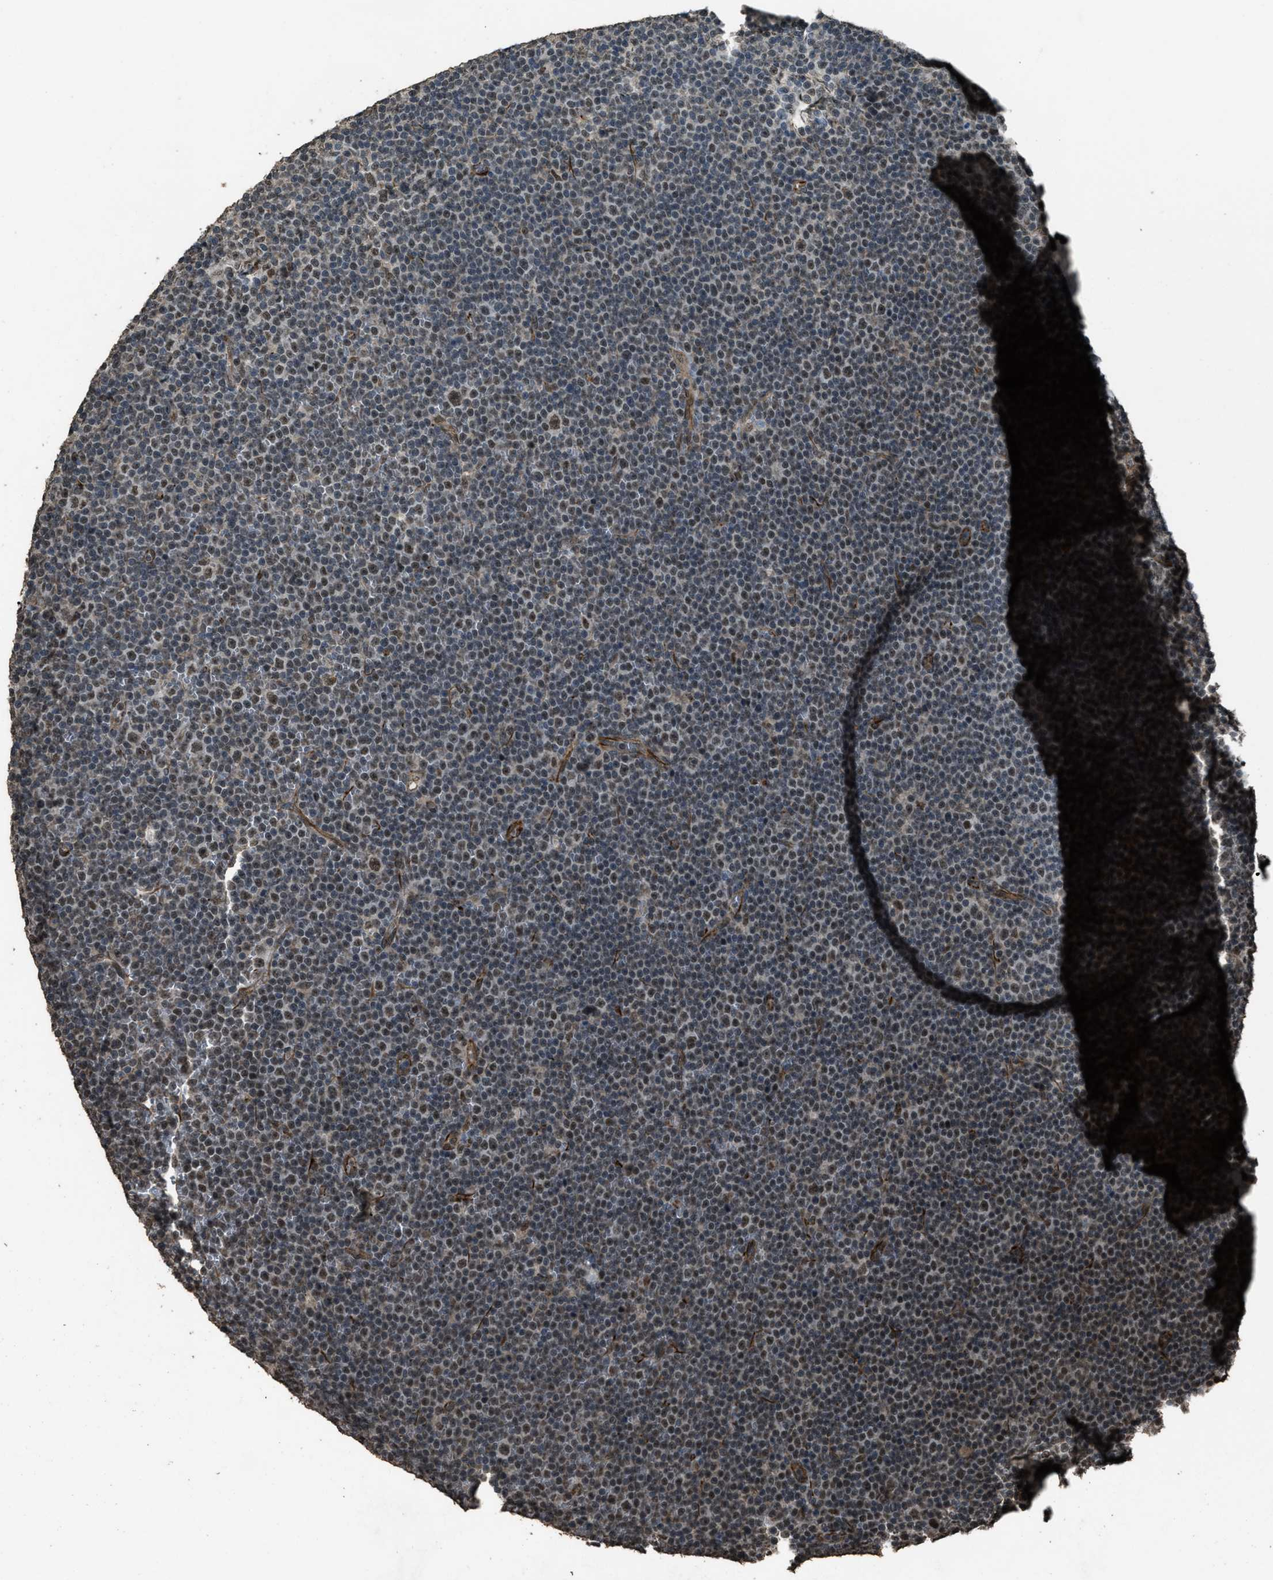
{"staining": {"intensity": "moderate", "quantity": ">75%", "location": "nuclear"}, "tissue": "lymphoma", "cell_type": "Tumor cells", "image_type": "cancer", "snomed": [{"axis": "morphology", "description": "Malignant lymphoma, non-Hodgkin's type, Low grade"}, {"axis": "topography", "description": "Lymph node"}], "caption": "This photomicrograph reveals lymphoma stained with immunohistochemistry (IHC) to label a protein in brown. The nuclear of tumor cells show moderate positivity for the protein. Nuclei are counter-stained blue.", "gene": "SERTAD2", "patient": {"sex": "female", "age": 67}}